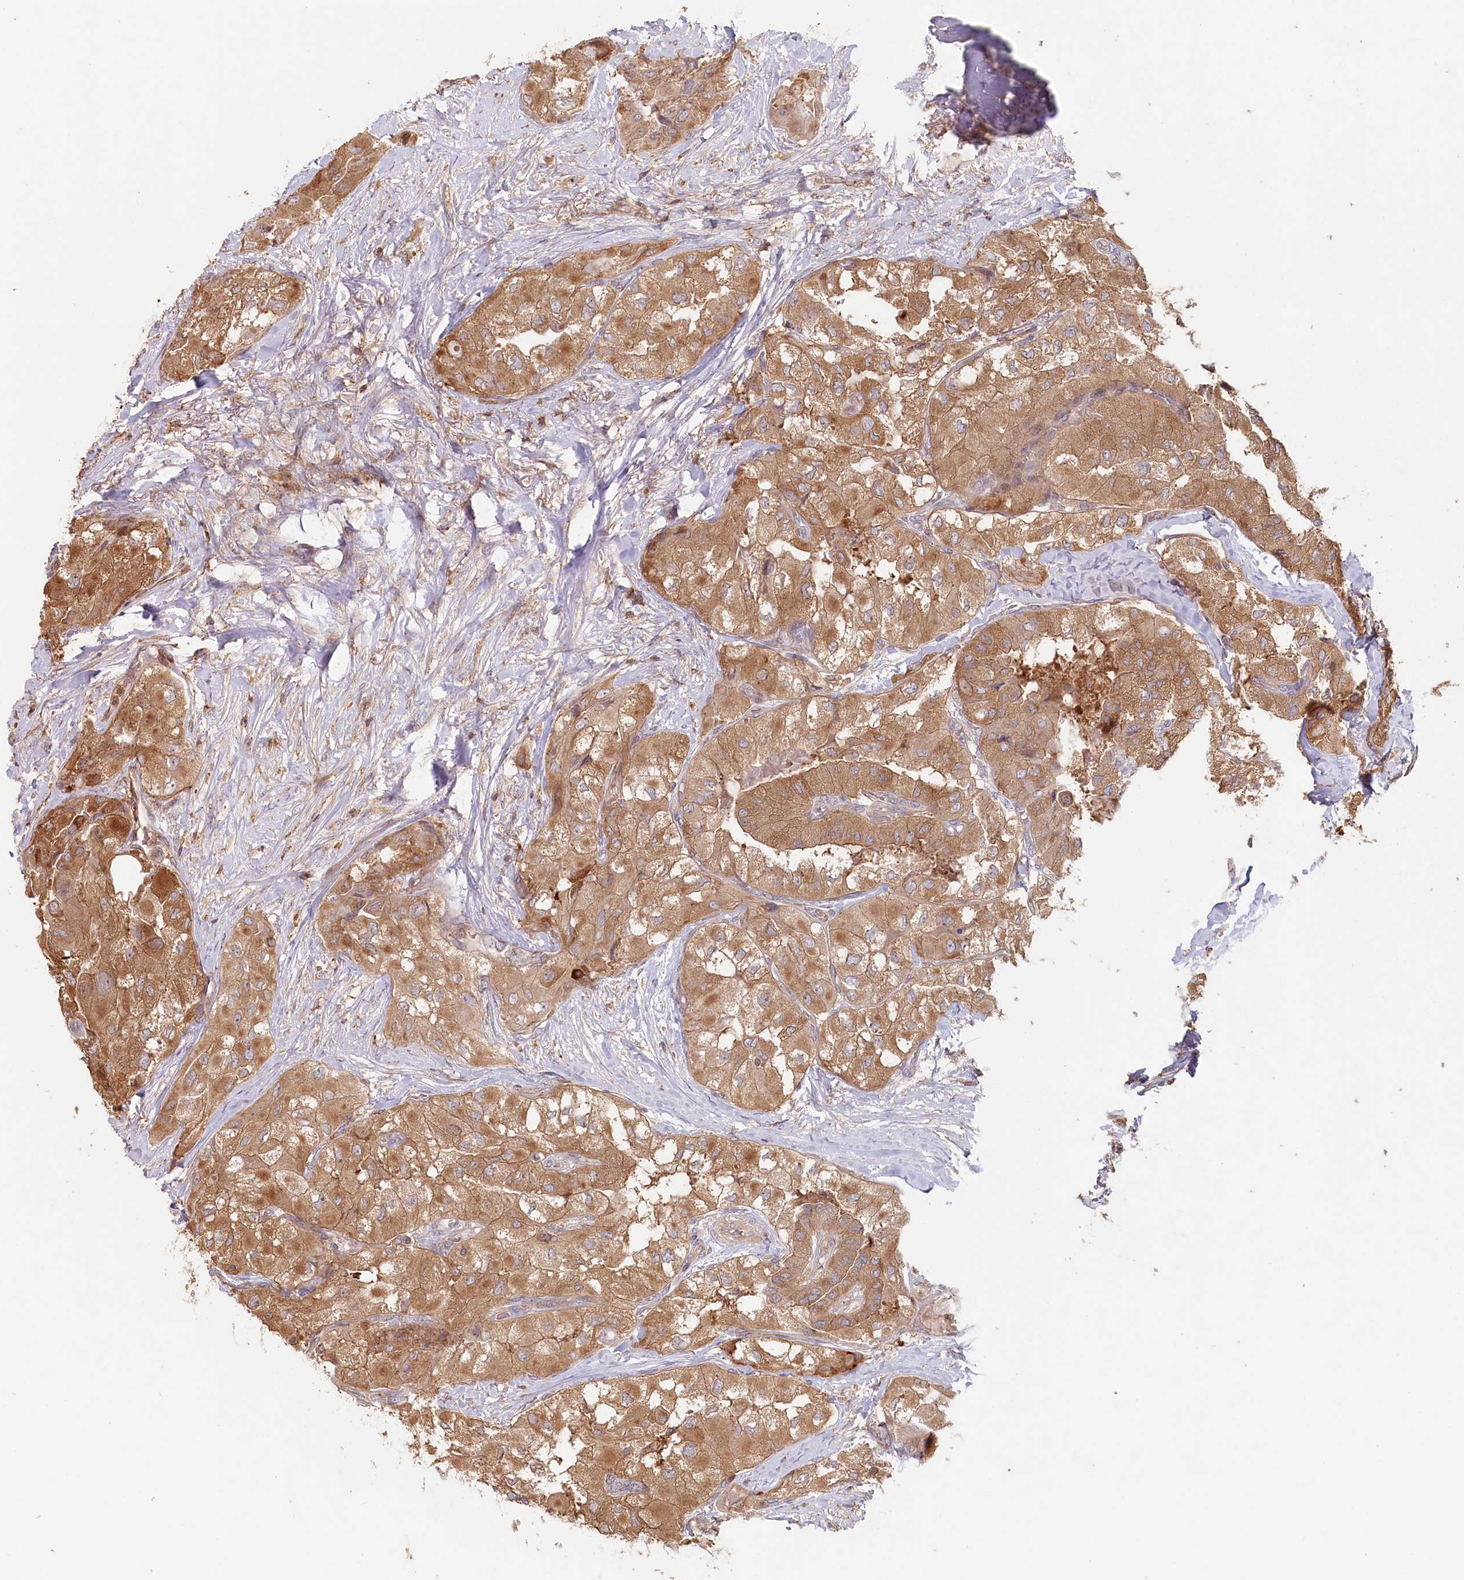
{"staining": {"intensity": "moderate", "quantity": ">75%", "location": "cytoplasmic/membranous"}, "tissue": "thyroid cancer", "cell_type": "Tumor cells", "image_type": "cancer", "snomed": [{"axis": "morphology", "description": "Papillary adenocarcinoma, NOS"}, {"axis": "topography", "description": "Thyroid gland"}], "caption": "Tumor cells demonstrate medium levels of moderate cytoplasmic/membranous staining in approximately >75% of cells in human thyroid cancer (papillary adenocarcinoma). The protein is stained brown, and the nuclei are stained in blue (DAB IHC with brightfield microscopy, high magnification).", "gene": "HAL", "patient": {"sex": "female", "age": 59}}